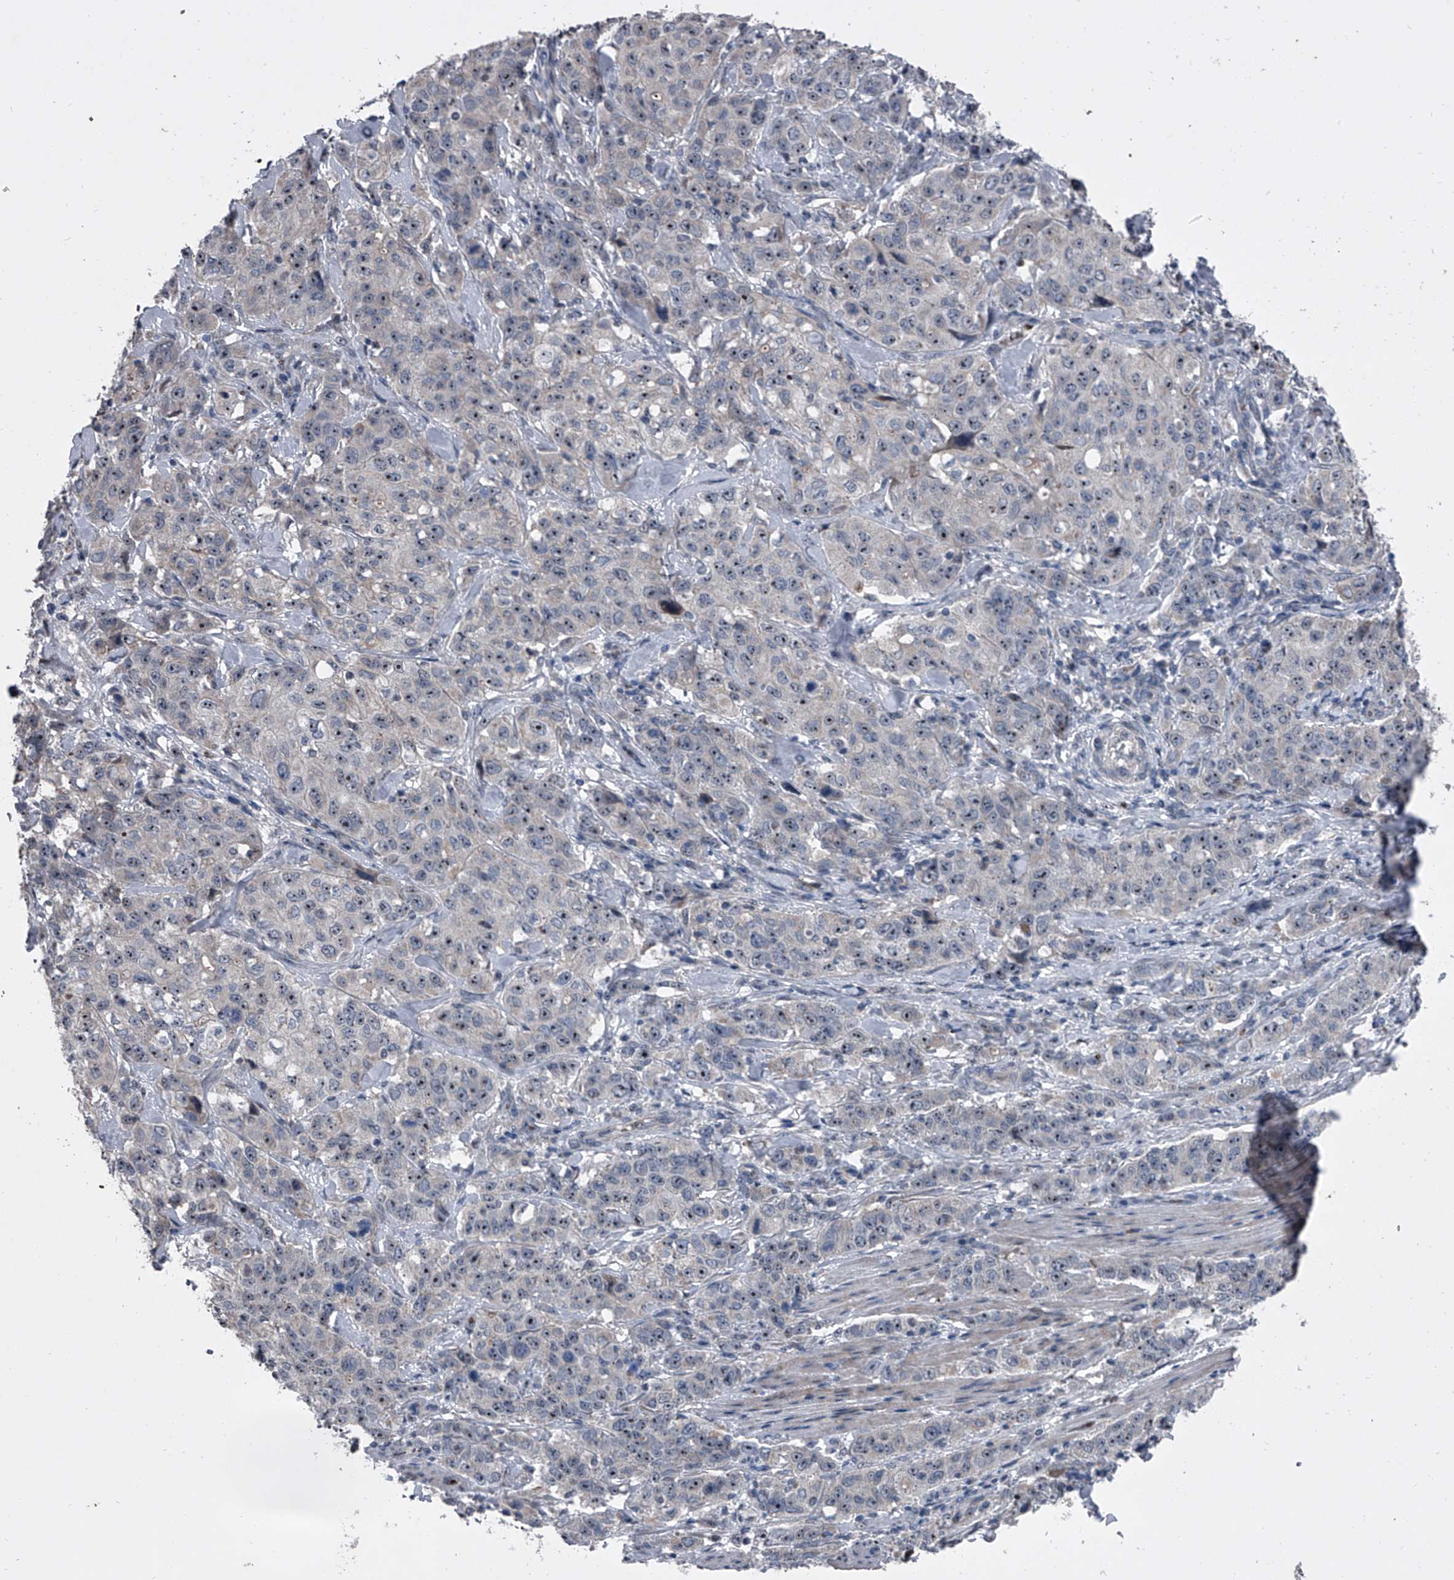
{"staining": {"intensity": "weak", "quantity": ">75%", "location": "nuclear"}, "tissue": "stomach cancer", "cell_type": "Tumor cells", "image_type": "cancer", "snomed": [{"axis": "morphology", "description": "Adenocarcinoma, NOS"}, {"axis": "topography", "description": "Stomach"}], "caption": "Weak nuclear positivity is seen in approximately >75% of tumor cells in stomach cancer.", "gene": "CEP85L", "patient": {"sex": "male", "age": 48}}